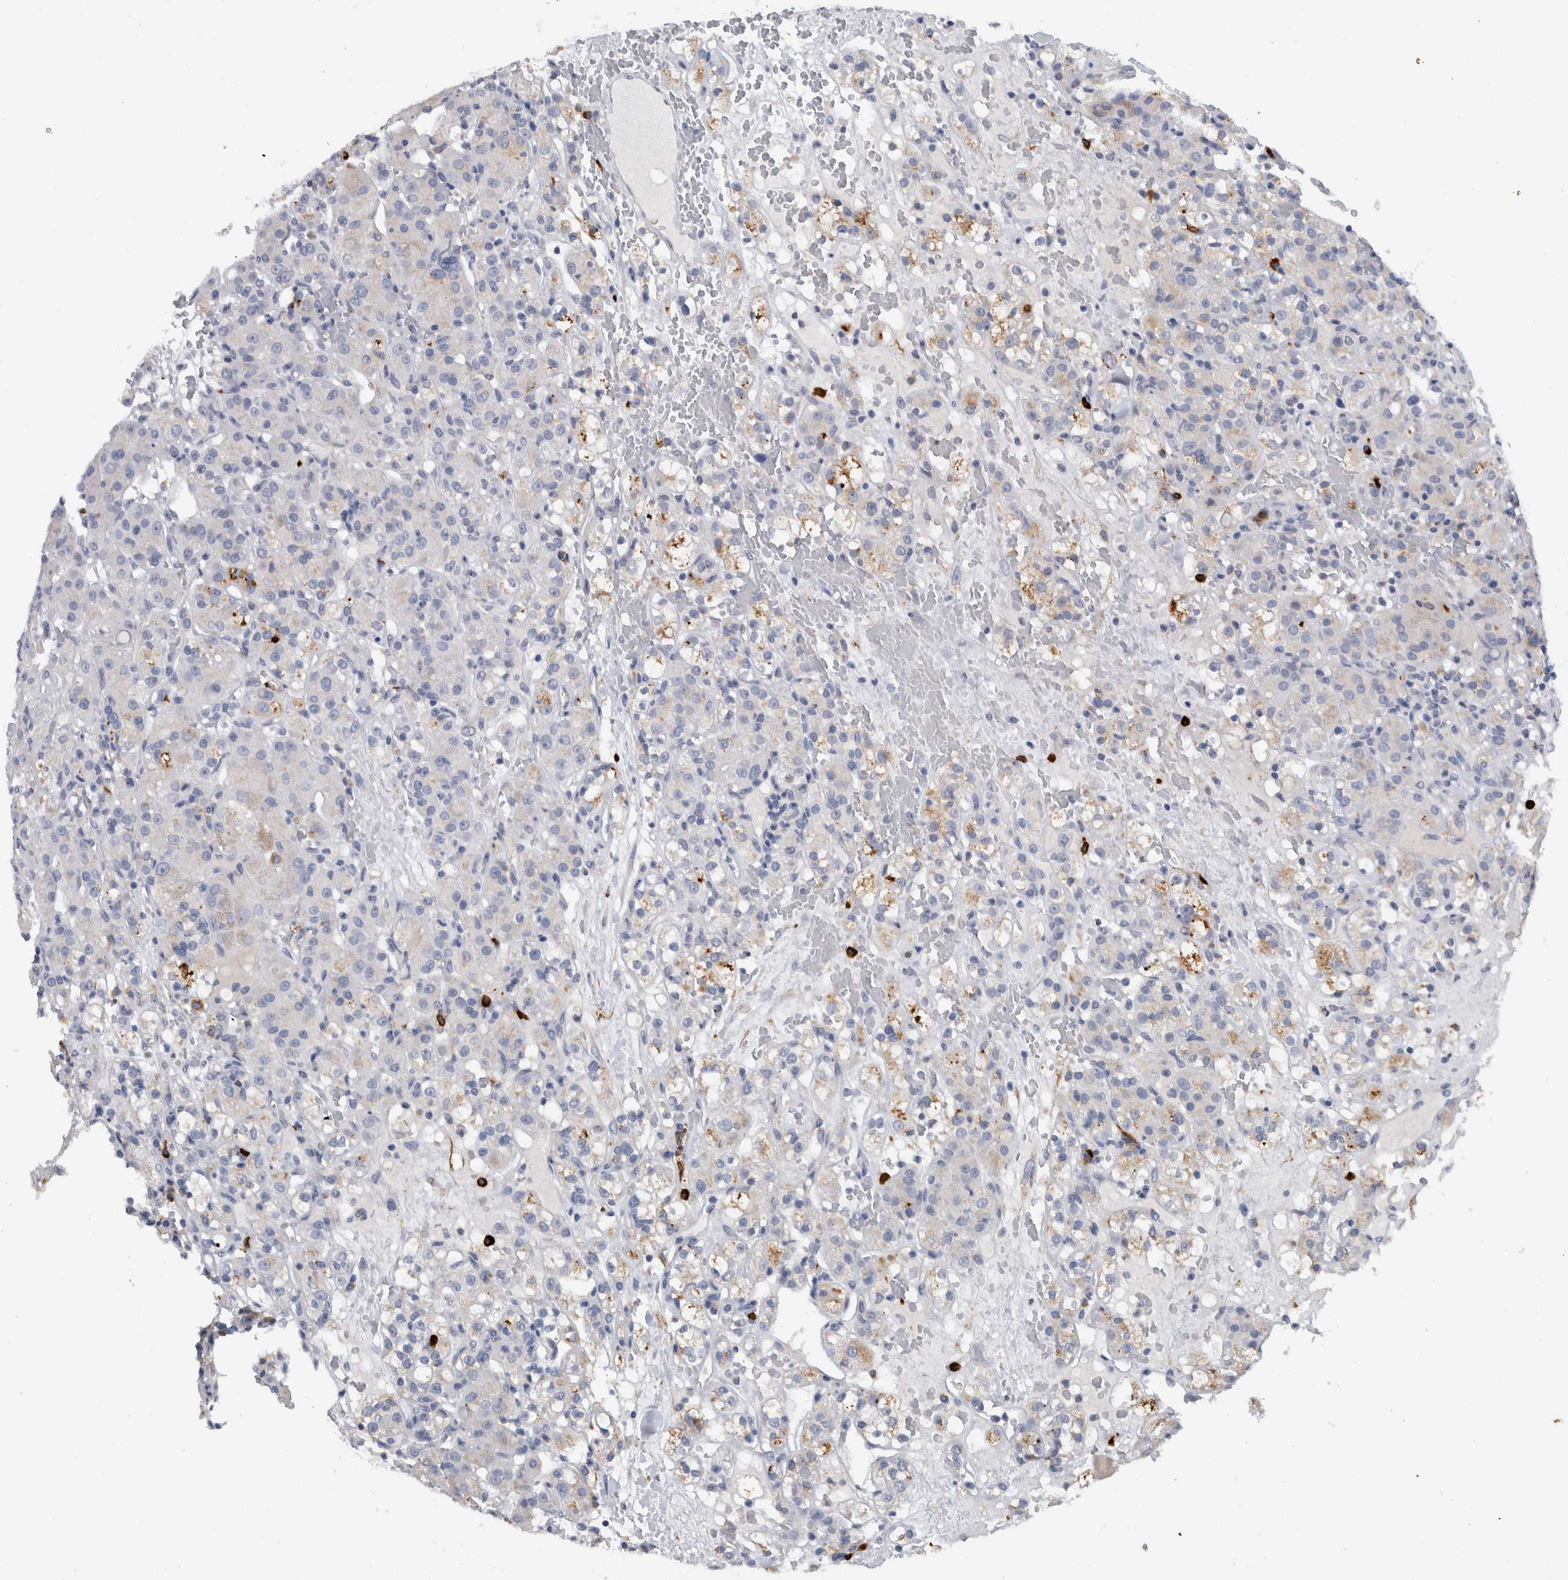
{"staining": {"intensity": "weak", "quantity": "<25%", "location": "cytoplasmic/membranous"}, "tissue": "renal cancer", "cell_type": "Tumor cells", "image_type": "cancer", "snomed": [{"axis": "morphology", "description": "Normal tissue, NOS"}, {"axis": "morphology", "description": "Adenocarcinoma, NOS"}, {"axis": "topography", "description": "Kidney"}], "caption": "Histopathology image shows no significant protein expression in tumor cells of adenocarcinoma (renal).", "gene": "CD63", "patient": {"sex": "male", "age": 61}}